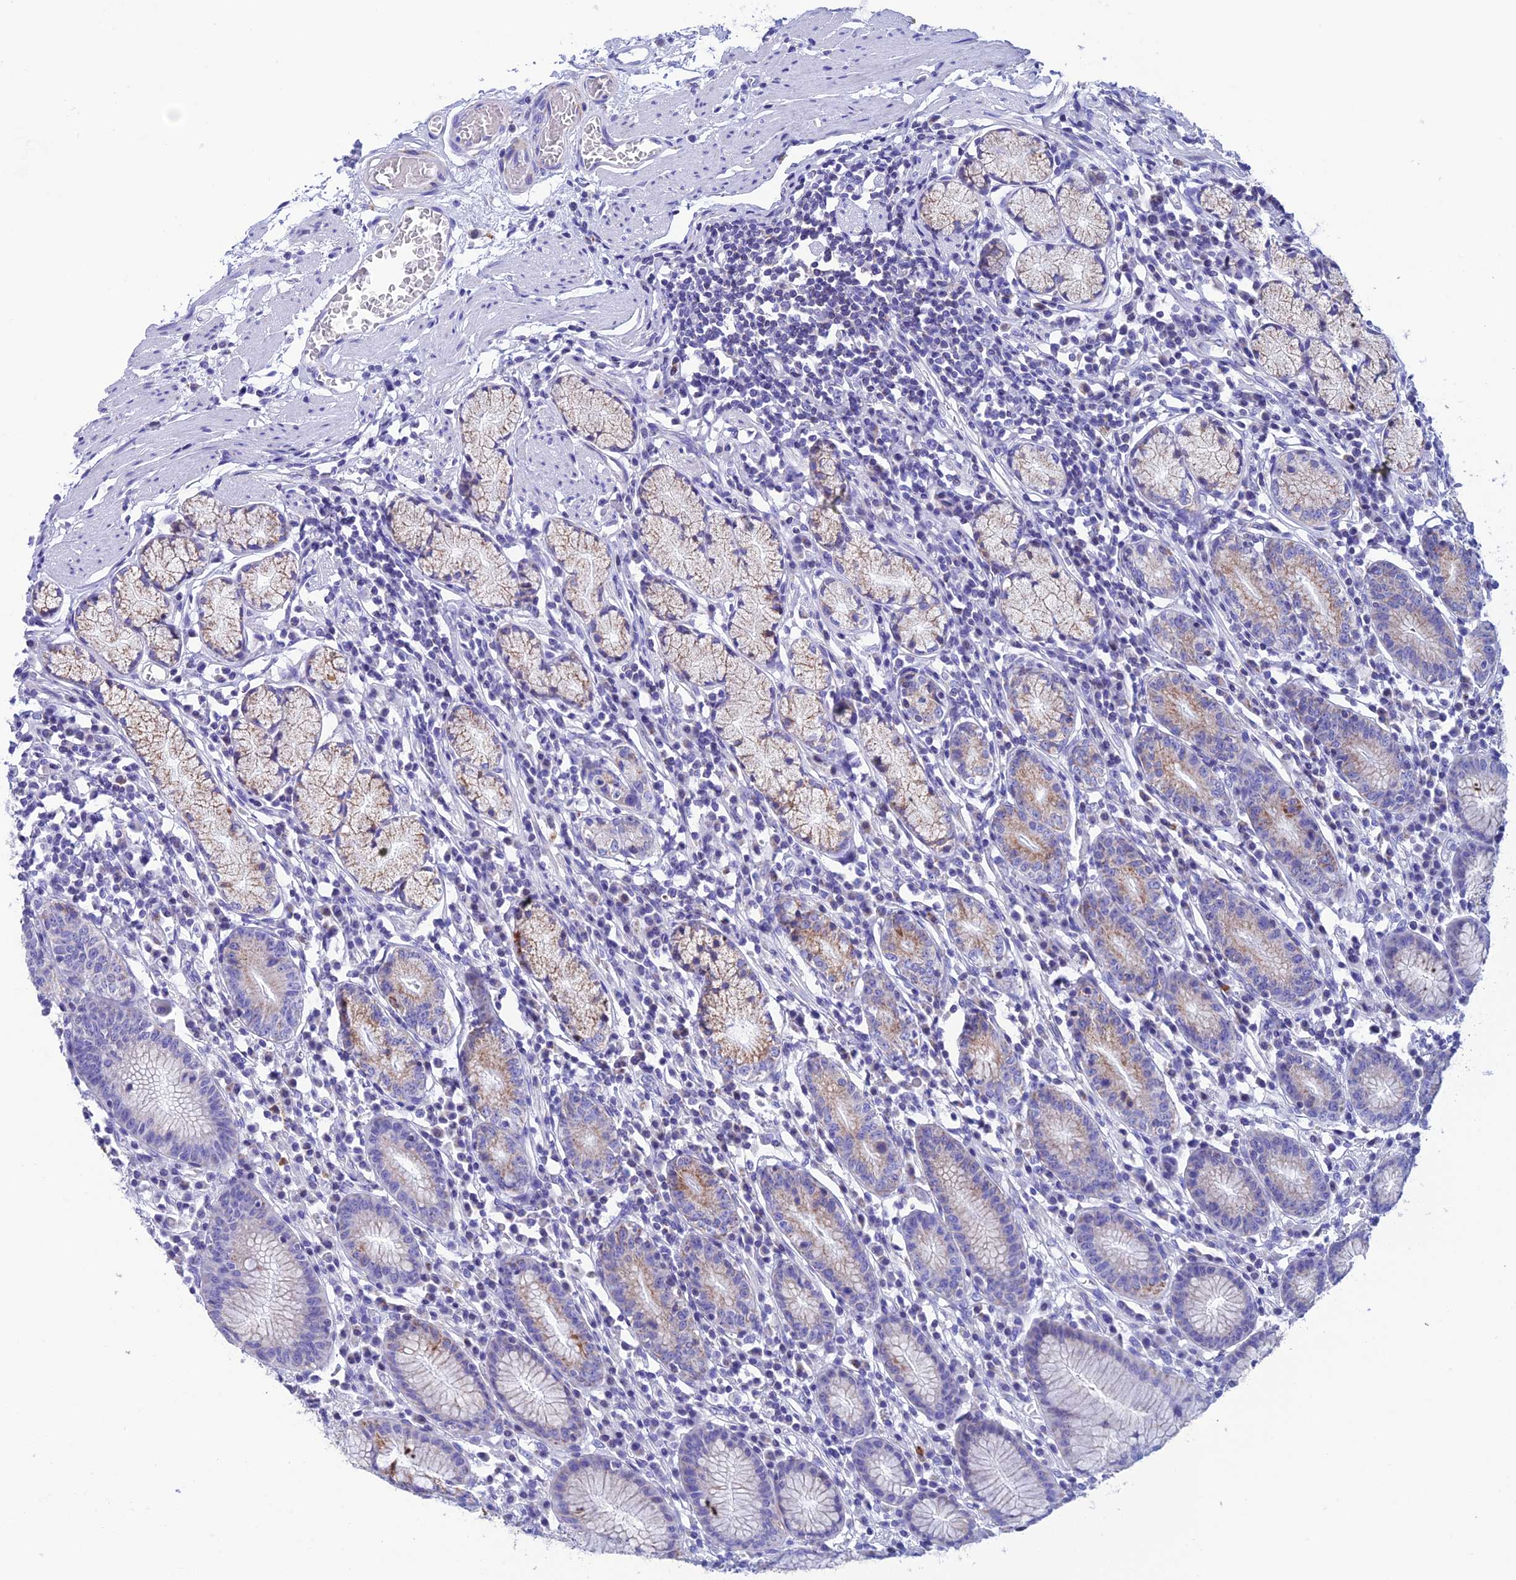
{"staining": {"intensity": "moderate", "quantity": "<25%", "location": "cytoplasmic/membranous"}, "tissue": "stomach", "cell_type": "Glandular cells", "image_type": "normal", "snomed": [{"axis": "morphology", "description": "Normal tissue, NOS"}, {"axis": "topography", "description": "Stomach"}], "caption": "This is an image of immunohistochemistry staining of unremarkable stomach, which shows moderate staining in the cytoplasmic/membranous of glandular cells.", "gene": "NXPE4", "patient": {"sex": "male", "age": 55}}